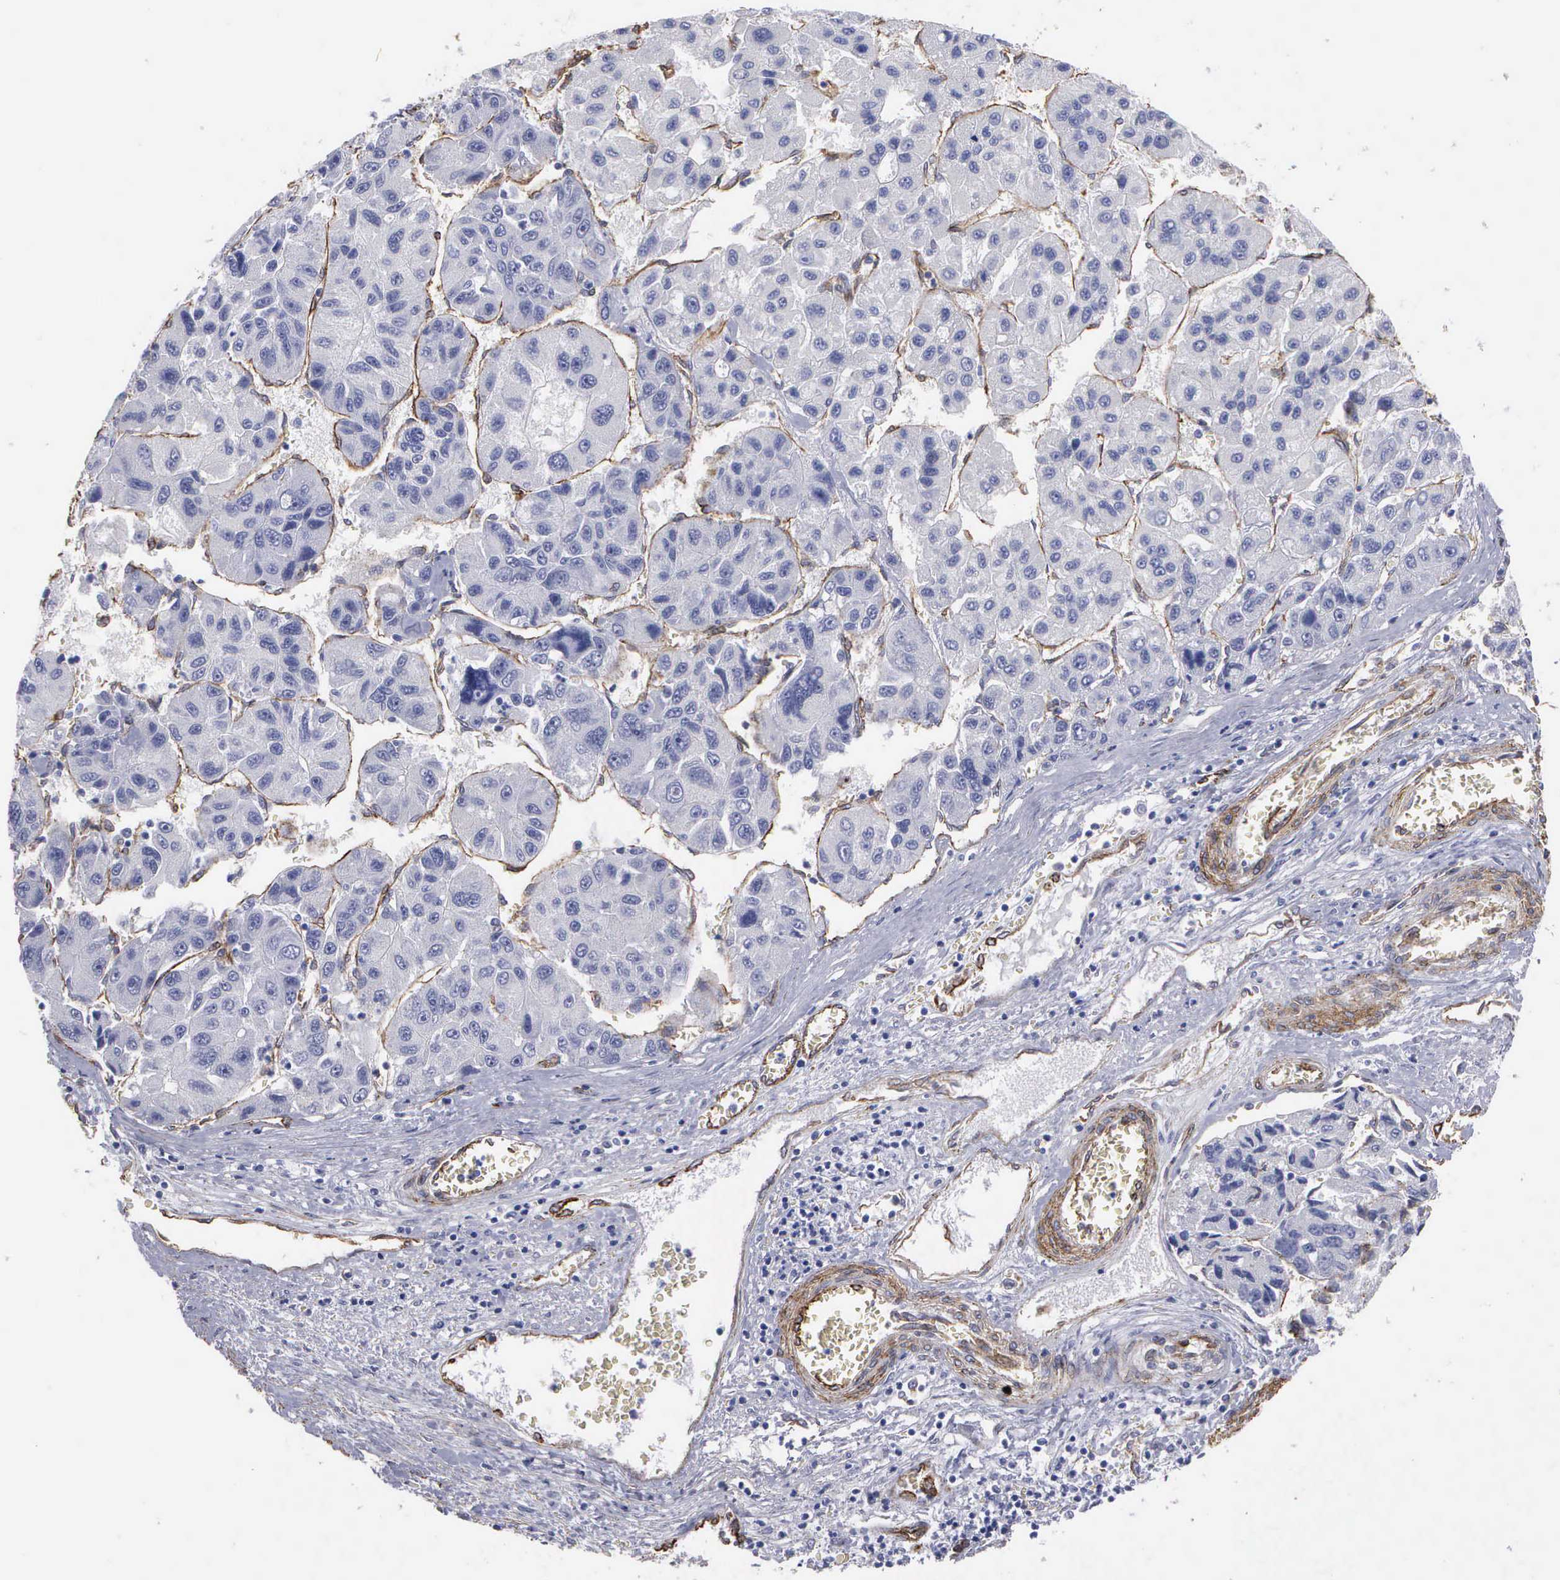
{"staining": {"intensity": "negative", "quantity": "none", "location": "none"}, "tissue": "liver cancer", "cell_type": "Tumor cells", "image_type": "cancer", "snomed": [{"axis": "morphology", "description": "Carcinoma, Hepatocellular, NOS"}, {"axis": "topography", "description": "Liver"}], "caption": "Tumor cells are negative for protein expression in human hepatocellular carcinoma (liver).", "gene": "MAGEB10", "patient": {"sex": "male", "age": 64}}